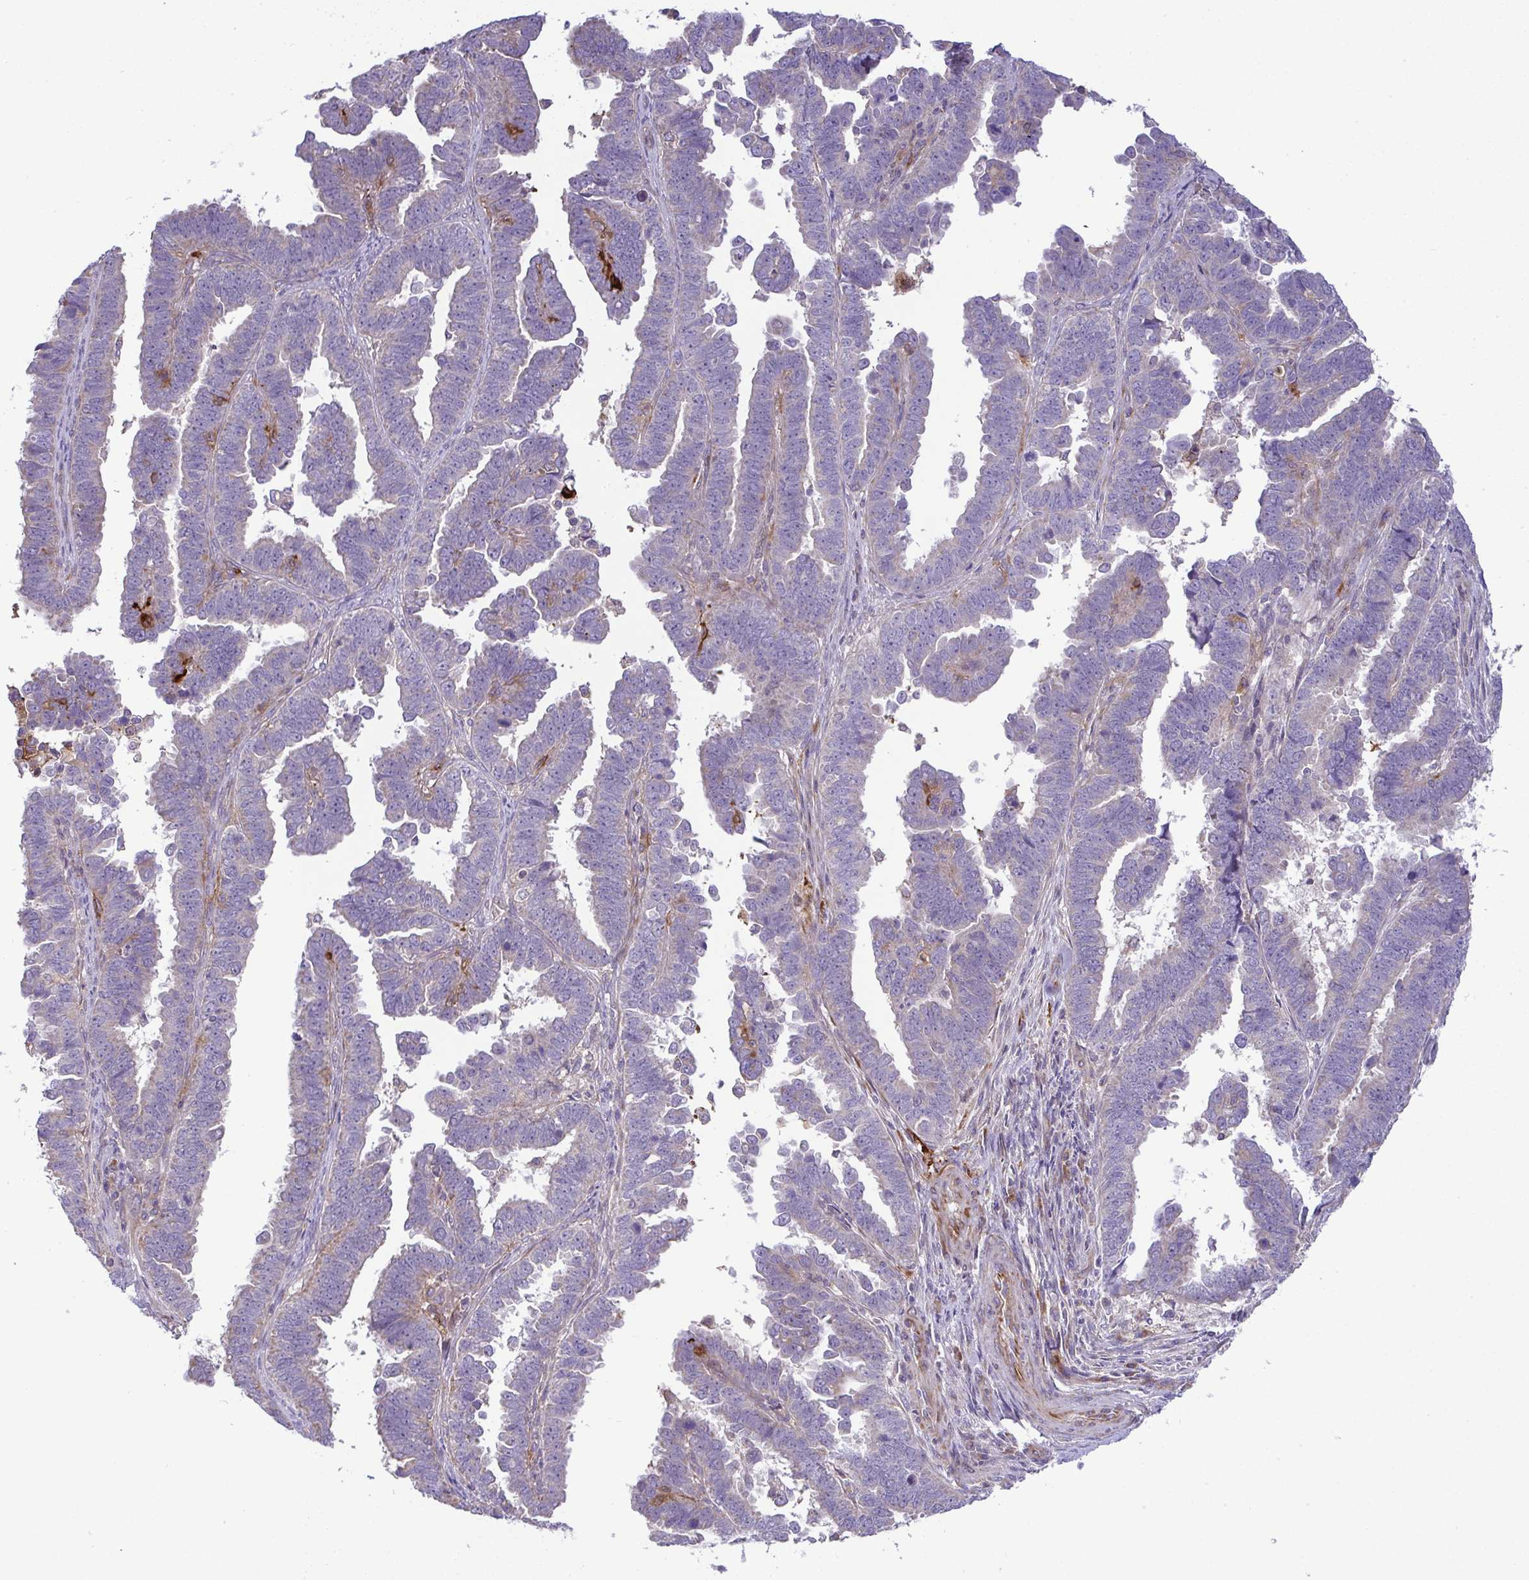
{"staining": {"intensity": "negative", "quantity": "none", "location": "none"}, "tissue": "endometrial cancer", "cell_type": "Tumor cells", "image_type": "cancer", "snomed": [{"axis": "morphology", "description": "Adenocarcinoma, NOS"}, {"axis": "topography", "description": "Endometrium"}], "caption": "Immunohistochemical staining of adenocarcinoma (endometrial) reveals no significant expression in tumor cells. (DAB immunohistochemistry (IHC), high magnification).", "gene": "GRID2", "patient": {"sex": "female", "age": 75}}